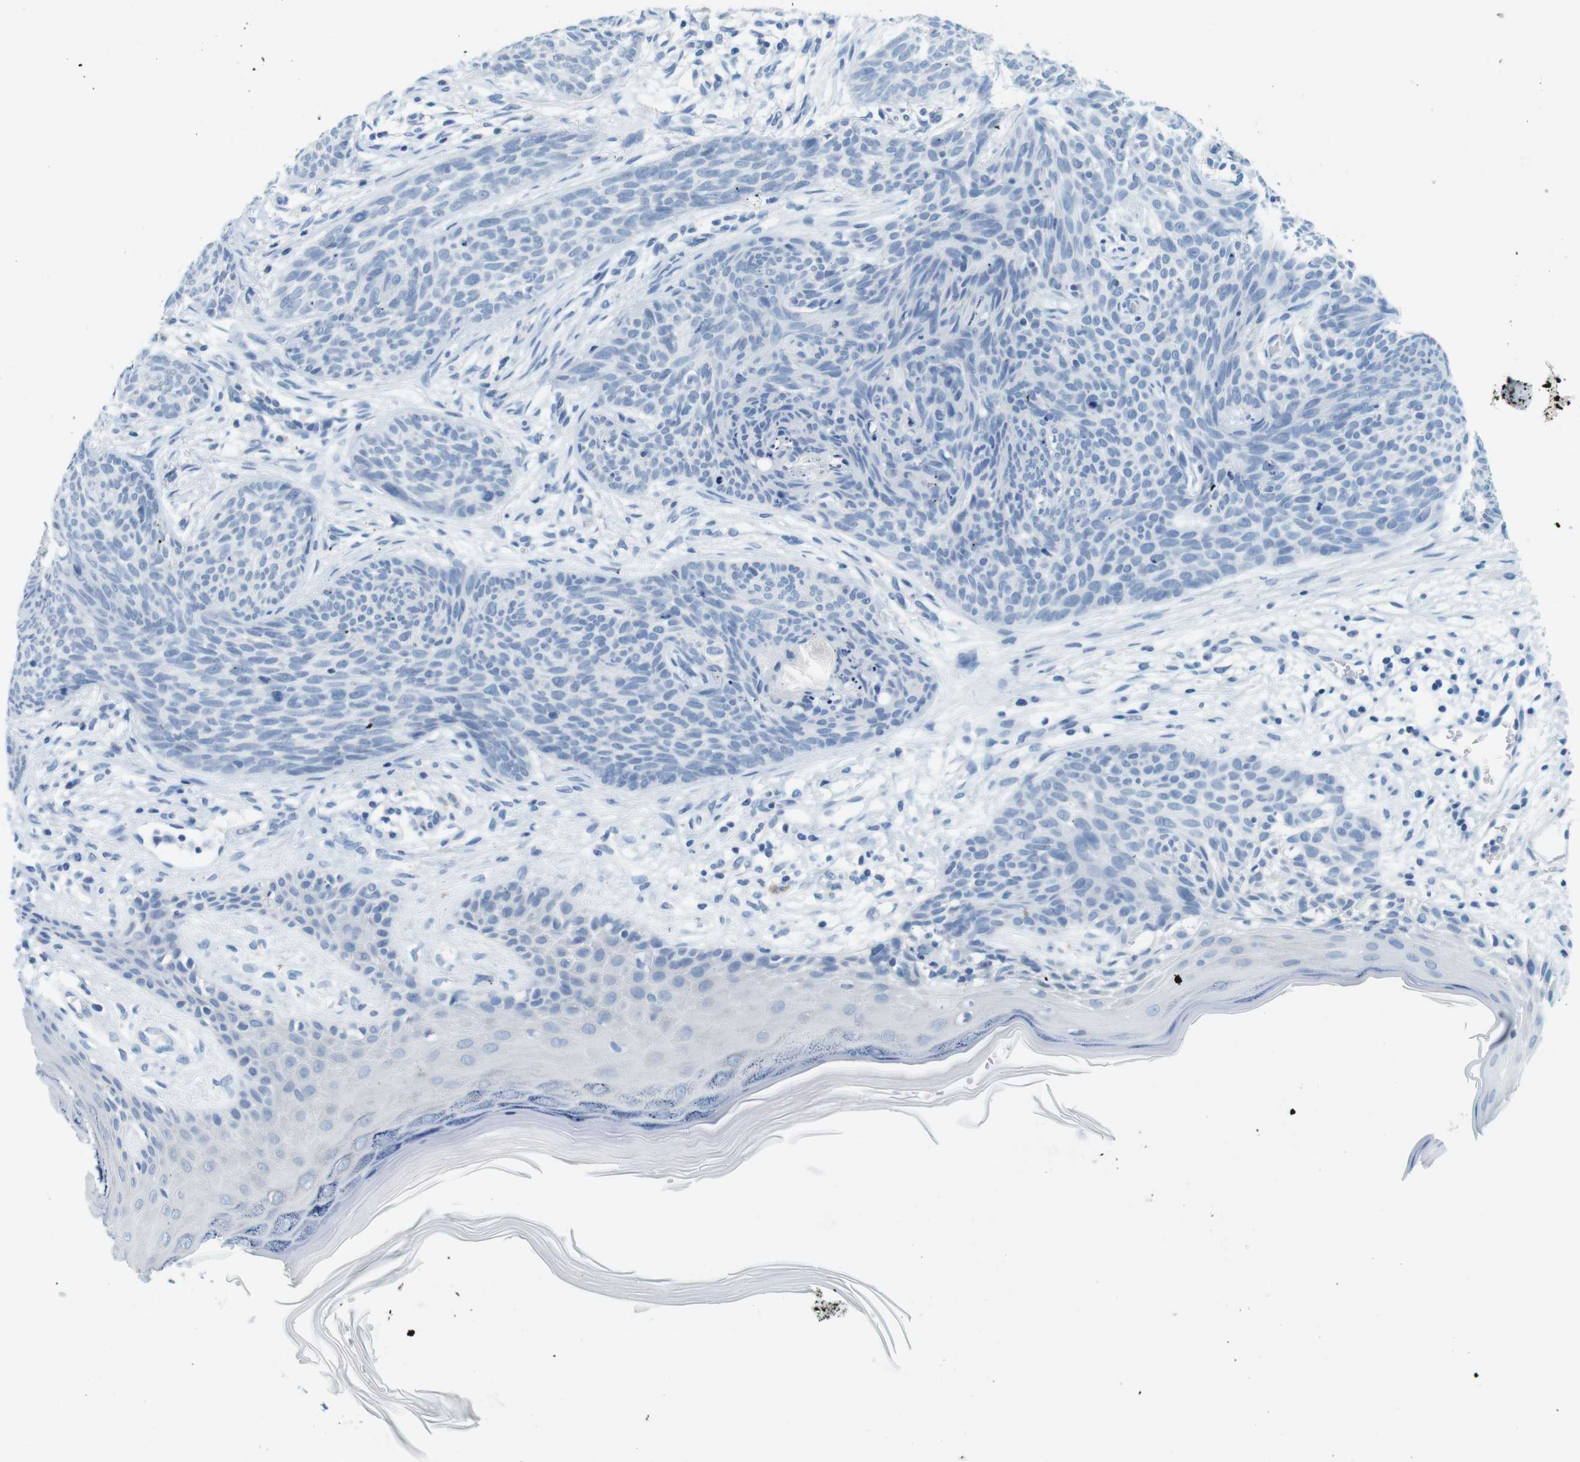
{"staining": {"intensity": "negative", "quantity": "none", "location": "none"}, "tissue": "skin cancer", "cell_type": "Tumor cells", "image_type": "cancer", "snomed": [{"axis": "morphology", "description": "Basal cell carcinoma"}, {"axis": "topography", "description": "Skin"}], "caption": "The histopathology image shows no staining of tumor cells in skin cancer (basal cell carcinoma).", "gene": "CYP2C9", "patient": {"sex": "female", "age": 59}}